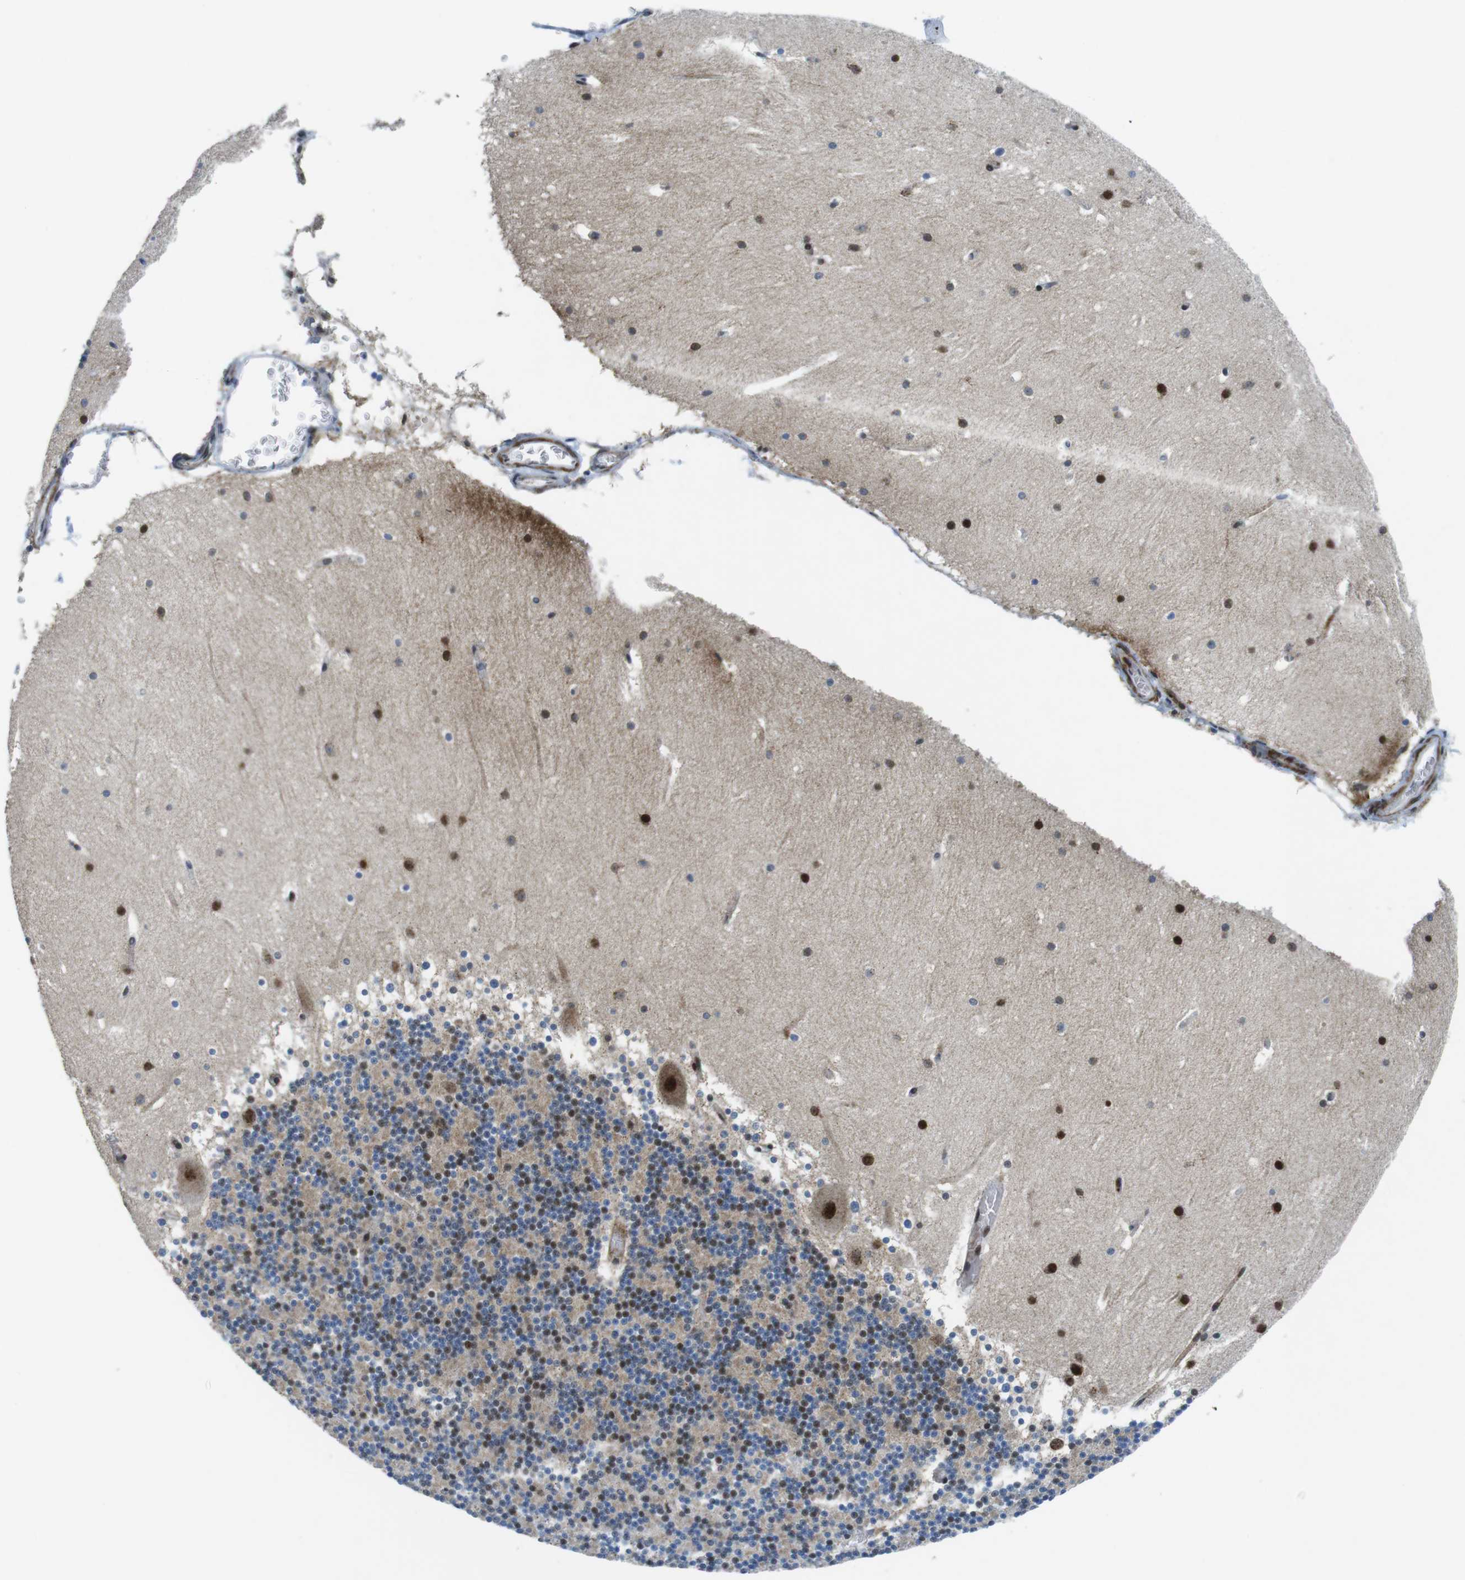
{"staining": {"intensity": "moderate", "quantity": "25%-75%", "location": "cytoplasmic/membranous,nuclear"}, "tissue": "cerebellum", "cell_type": "Cells in granular layer", "image_type": "normal", "snomed": [{"axis": "morphology", "description": "Normal tissue, NOS"}, {"axis": "topography", "description": "Cerebellum"}], "caption": "Immunohistochemistry of benign human cerebellum reveals medium levels of moderate cytoplasmic/membranous,nuclear expression in approximately 25%-75% of cells in granular layer. The staining is performed using DAB (3,3'-diaminobenzidine) brown chromogen to label protein expression. The nuclei are counter-stained blue using hematoxylin.", "gene": "CUL7", "patient": {"sex": "female", "age": 19}}